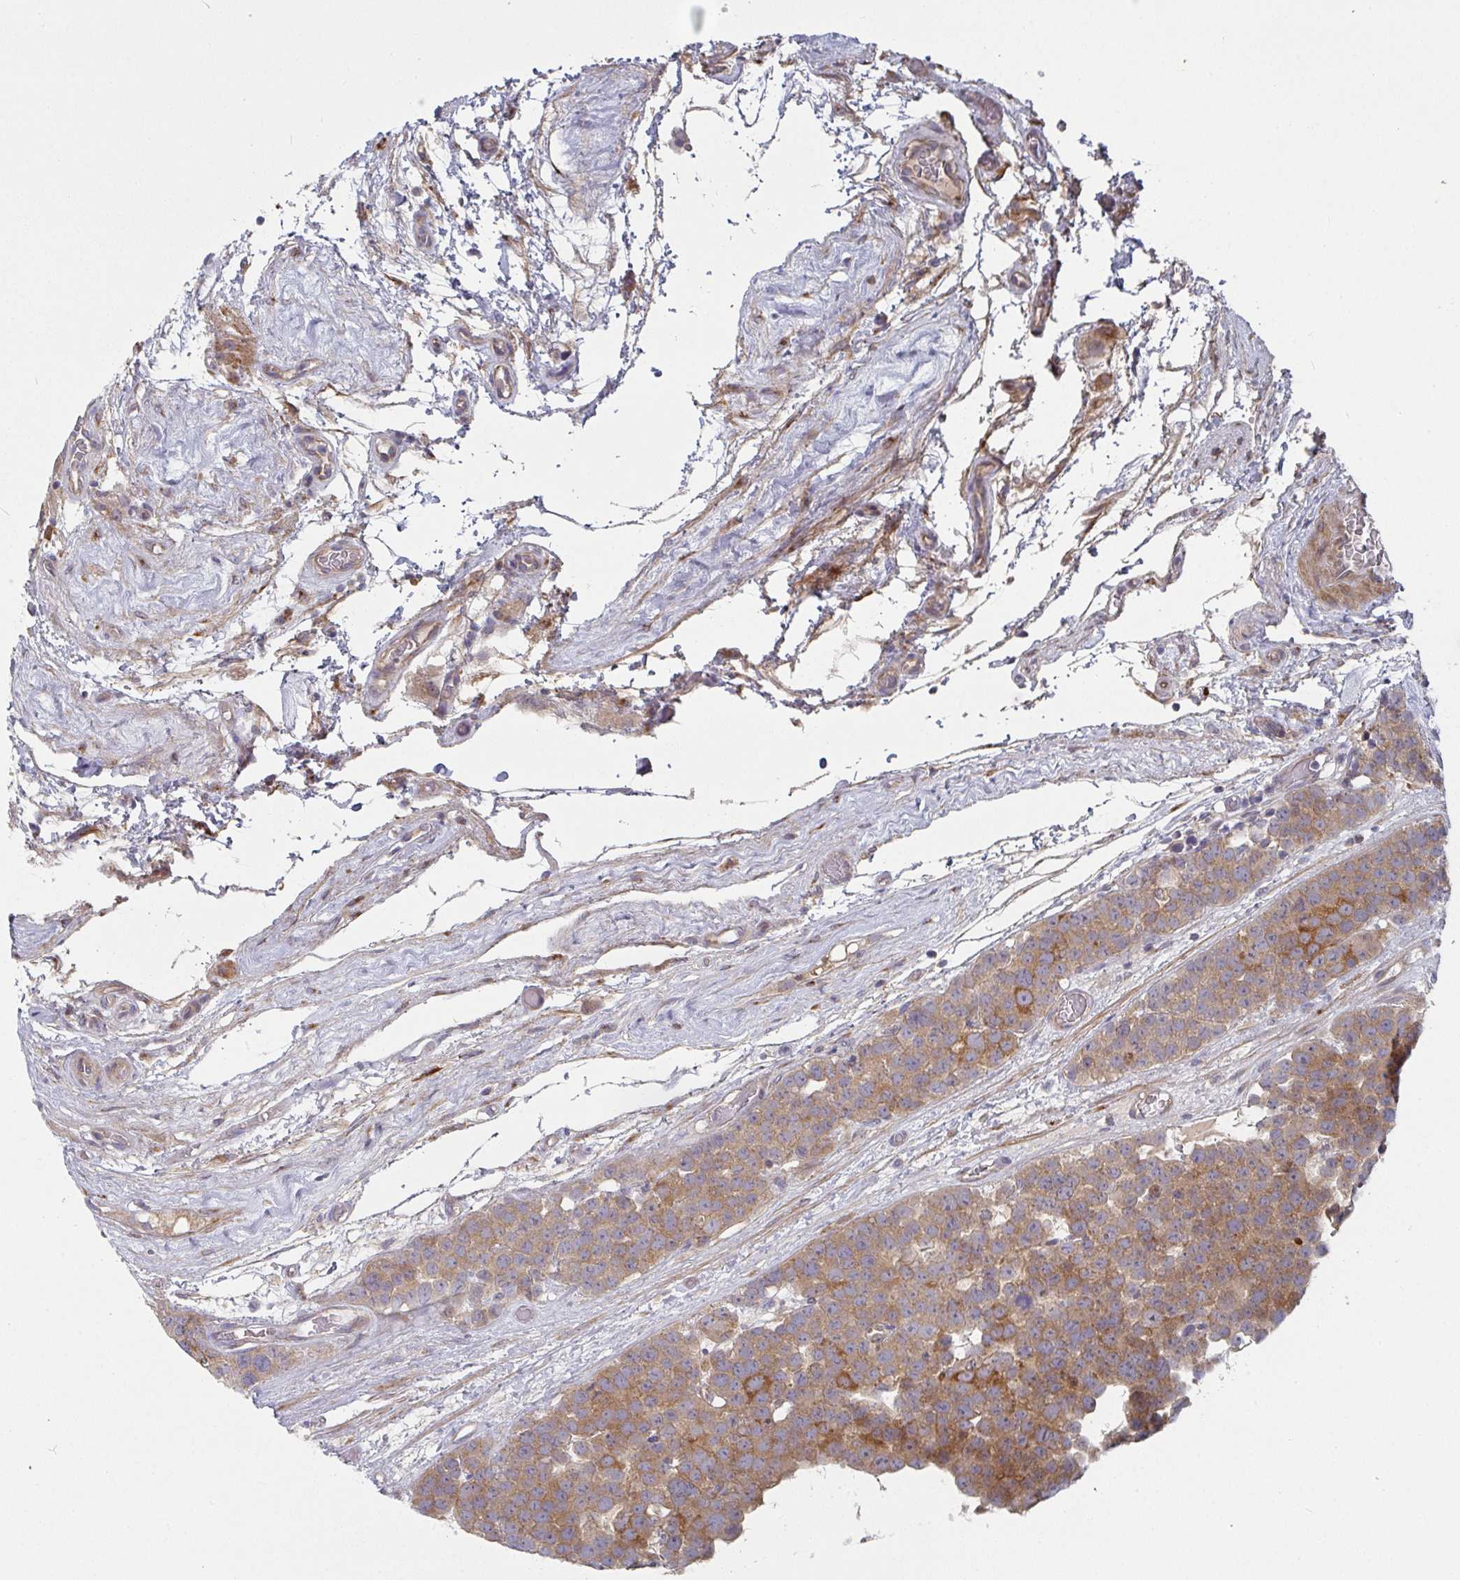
{"staining": {"intensity": "moderate", "quantity": ">75%", "location": "cytoplasmic/membranous"}, "tissue": "testis cancer", "cell_type": "Tumor cells", "image_type": "cancer", "snomed": [{"axis": "morphology", "description": "Seminoma, NOS"}, {"axis": "topography", "description": "Testis"}], "caption": "Moderate cytoplasmic/membranous expression is identified in approximately >75% of tumor cells in testis cancer (seminoma). (DAB (3,3'-diaminobenzidine) IHC, brown staining for protein, blue staining for nuclei).", "gene": "RHEBL1", "patient": {"sex": "male", "age": 71}}